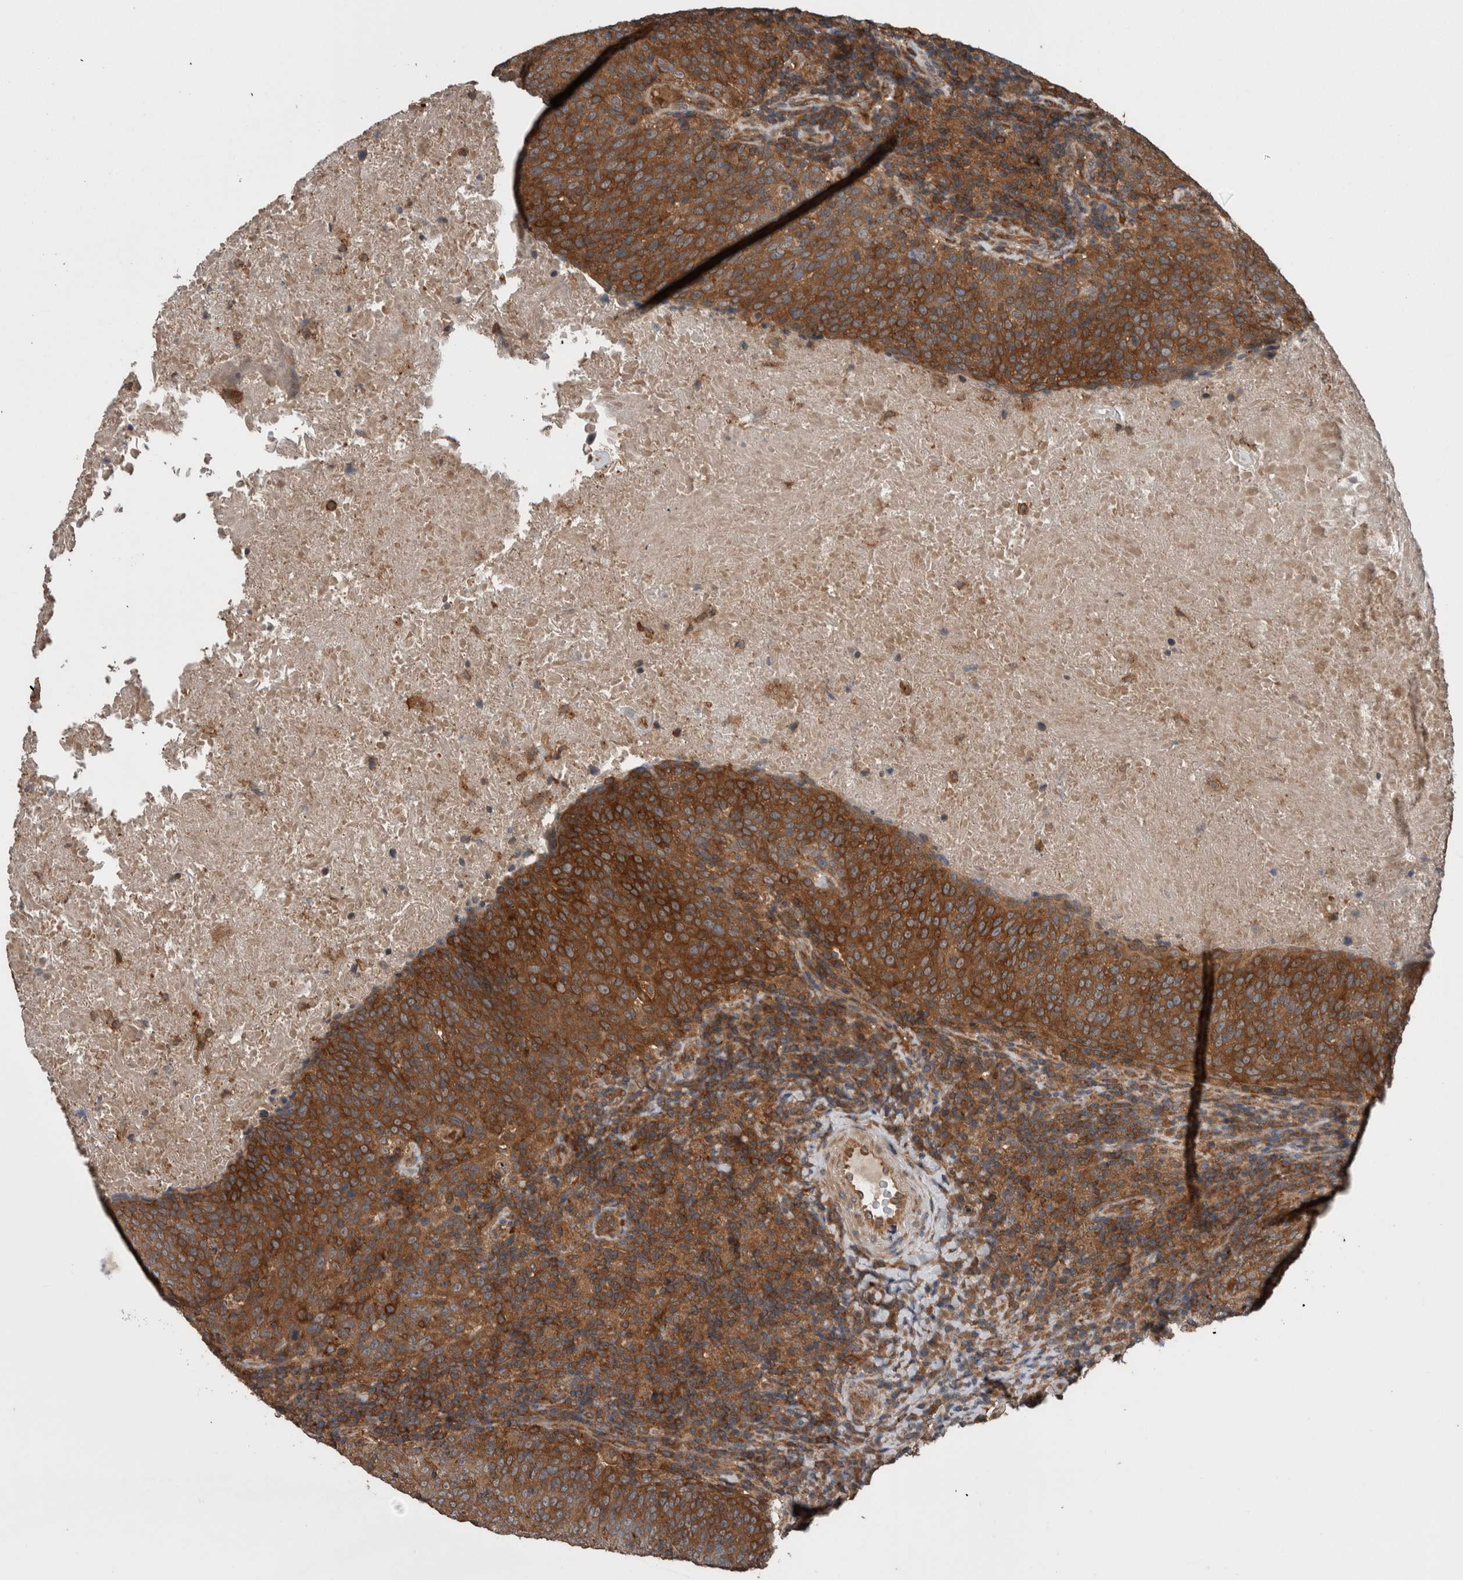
{"staining": {"intensity": "strong", "quantity": ">75%", "location": "cytoplasmic/membranous"}, "tissue": "head and neck cancer", "cell_type": "Tumor cells", "image_type": "cancer", "snomed": [{"axis": "morphology", "description": "Squamous cell carcinoma, NOS"}, {"axis": "morphology", "description": "Squamous cell carcinoma, metastatic, NOS"}, {"axis": "topography", "description": "Lymph node"}, {"axis": "topography", "description": "Head-Neck"}], "caption": "DAB immunohistochemical staining of head and neck cancer (squamous cell carcinoma) reveals strong cytoplasmic/membranous protein positivity in approximately >75% of tumor cells.", "gene": "RIOK3", "patient": {"sex": "male", "age": 62}}